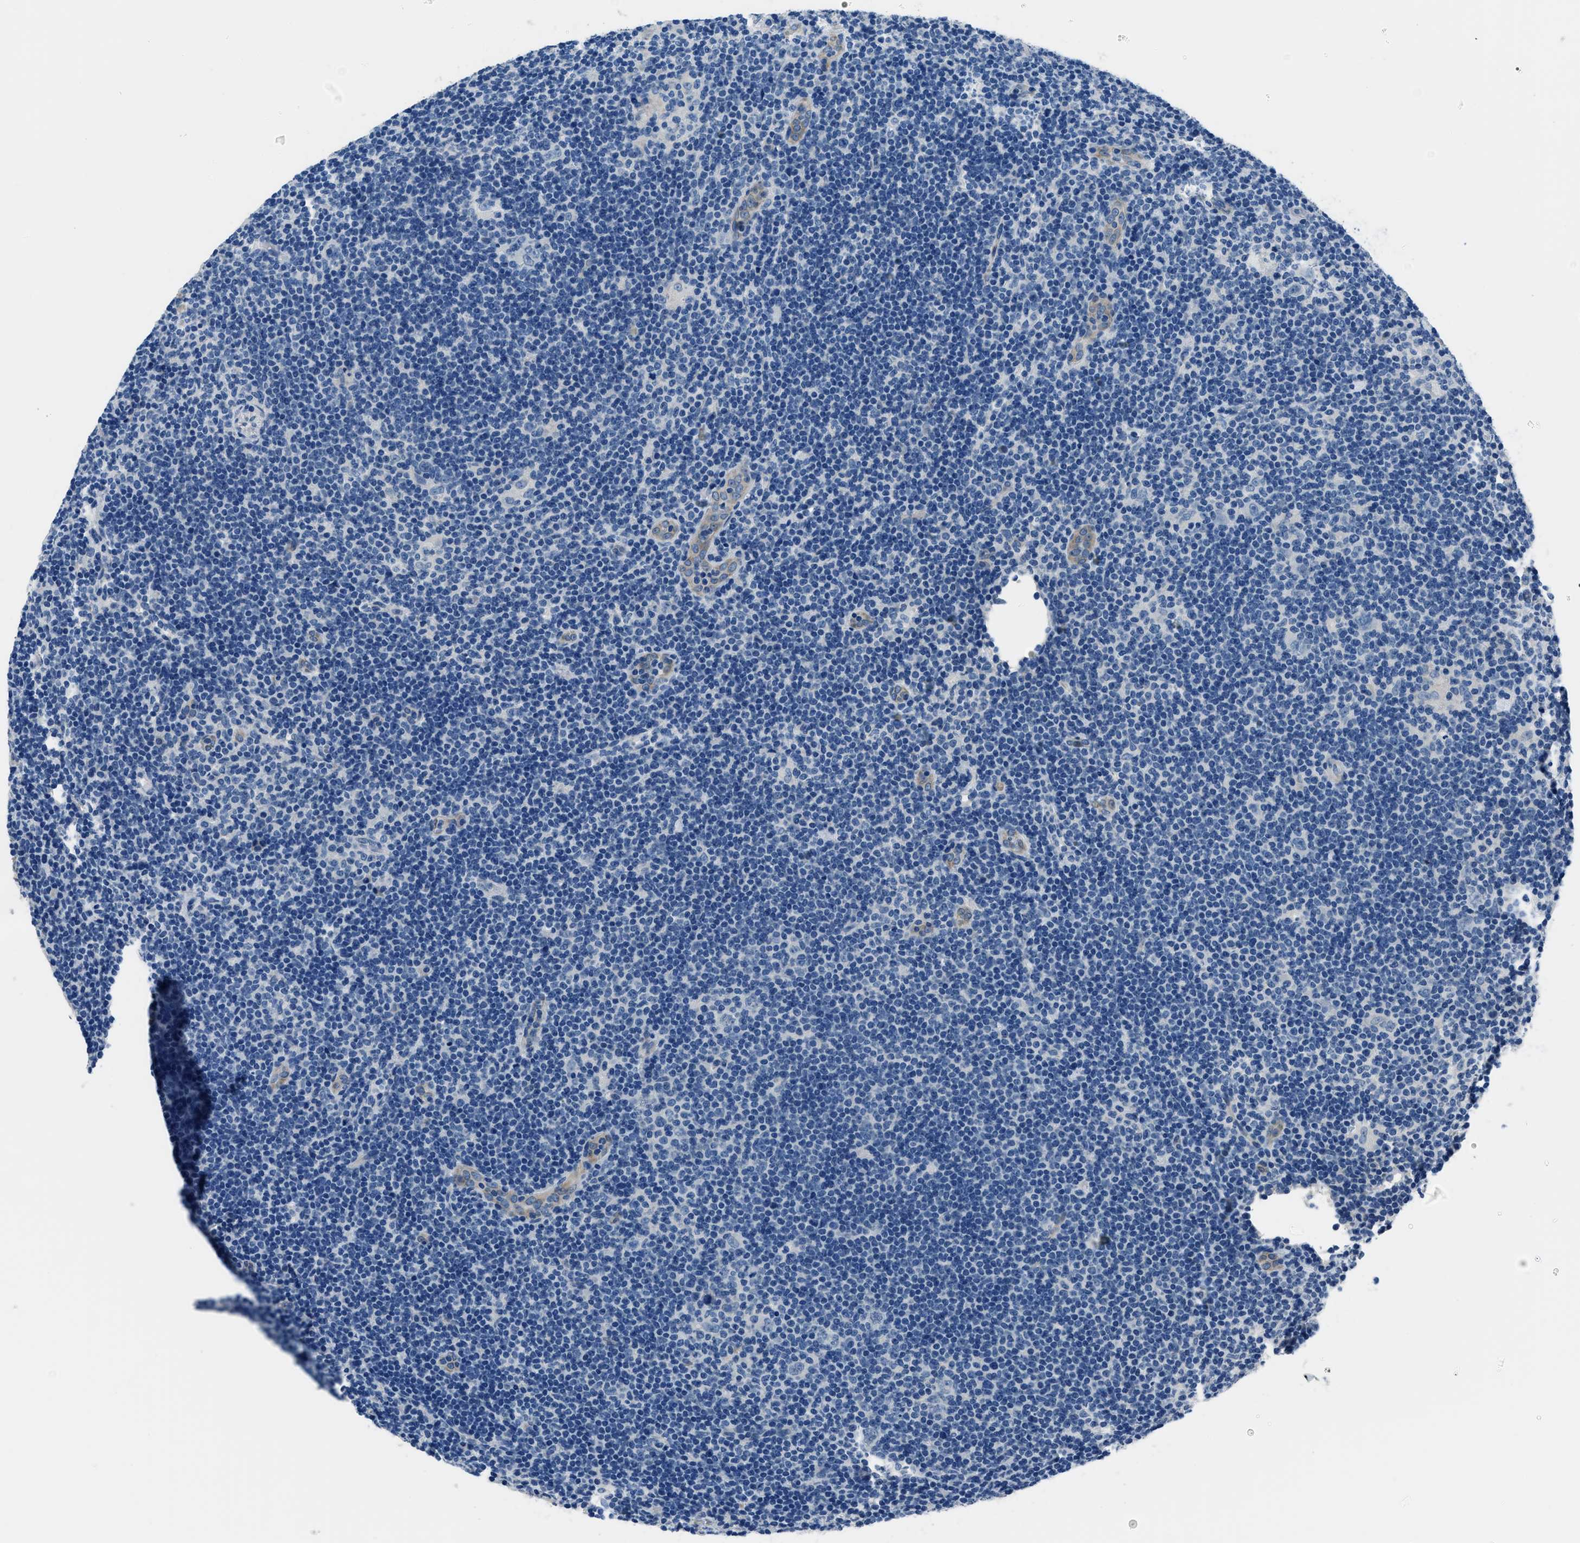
{"staining": {"intensity": "negative", "quantity": "none", "location": "none"}, "tissue": "lymphoma", "cell_type": "Tumor cells", "image_type": "cancer", "snomed": [{"axis": "morphology", "description": "Hodgkin's disease, NOS"}, {"axis": "topography", "description": "Lymph node"}], "caption": "This is an immunohistochemistry (IHC) photomicrograph of human Hodgkin's disease. There is no expression in tumor cells.", "gene": "GJA3", "patient": {"sex": "female", "age": 57}}